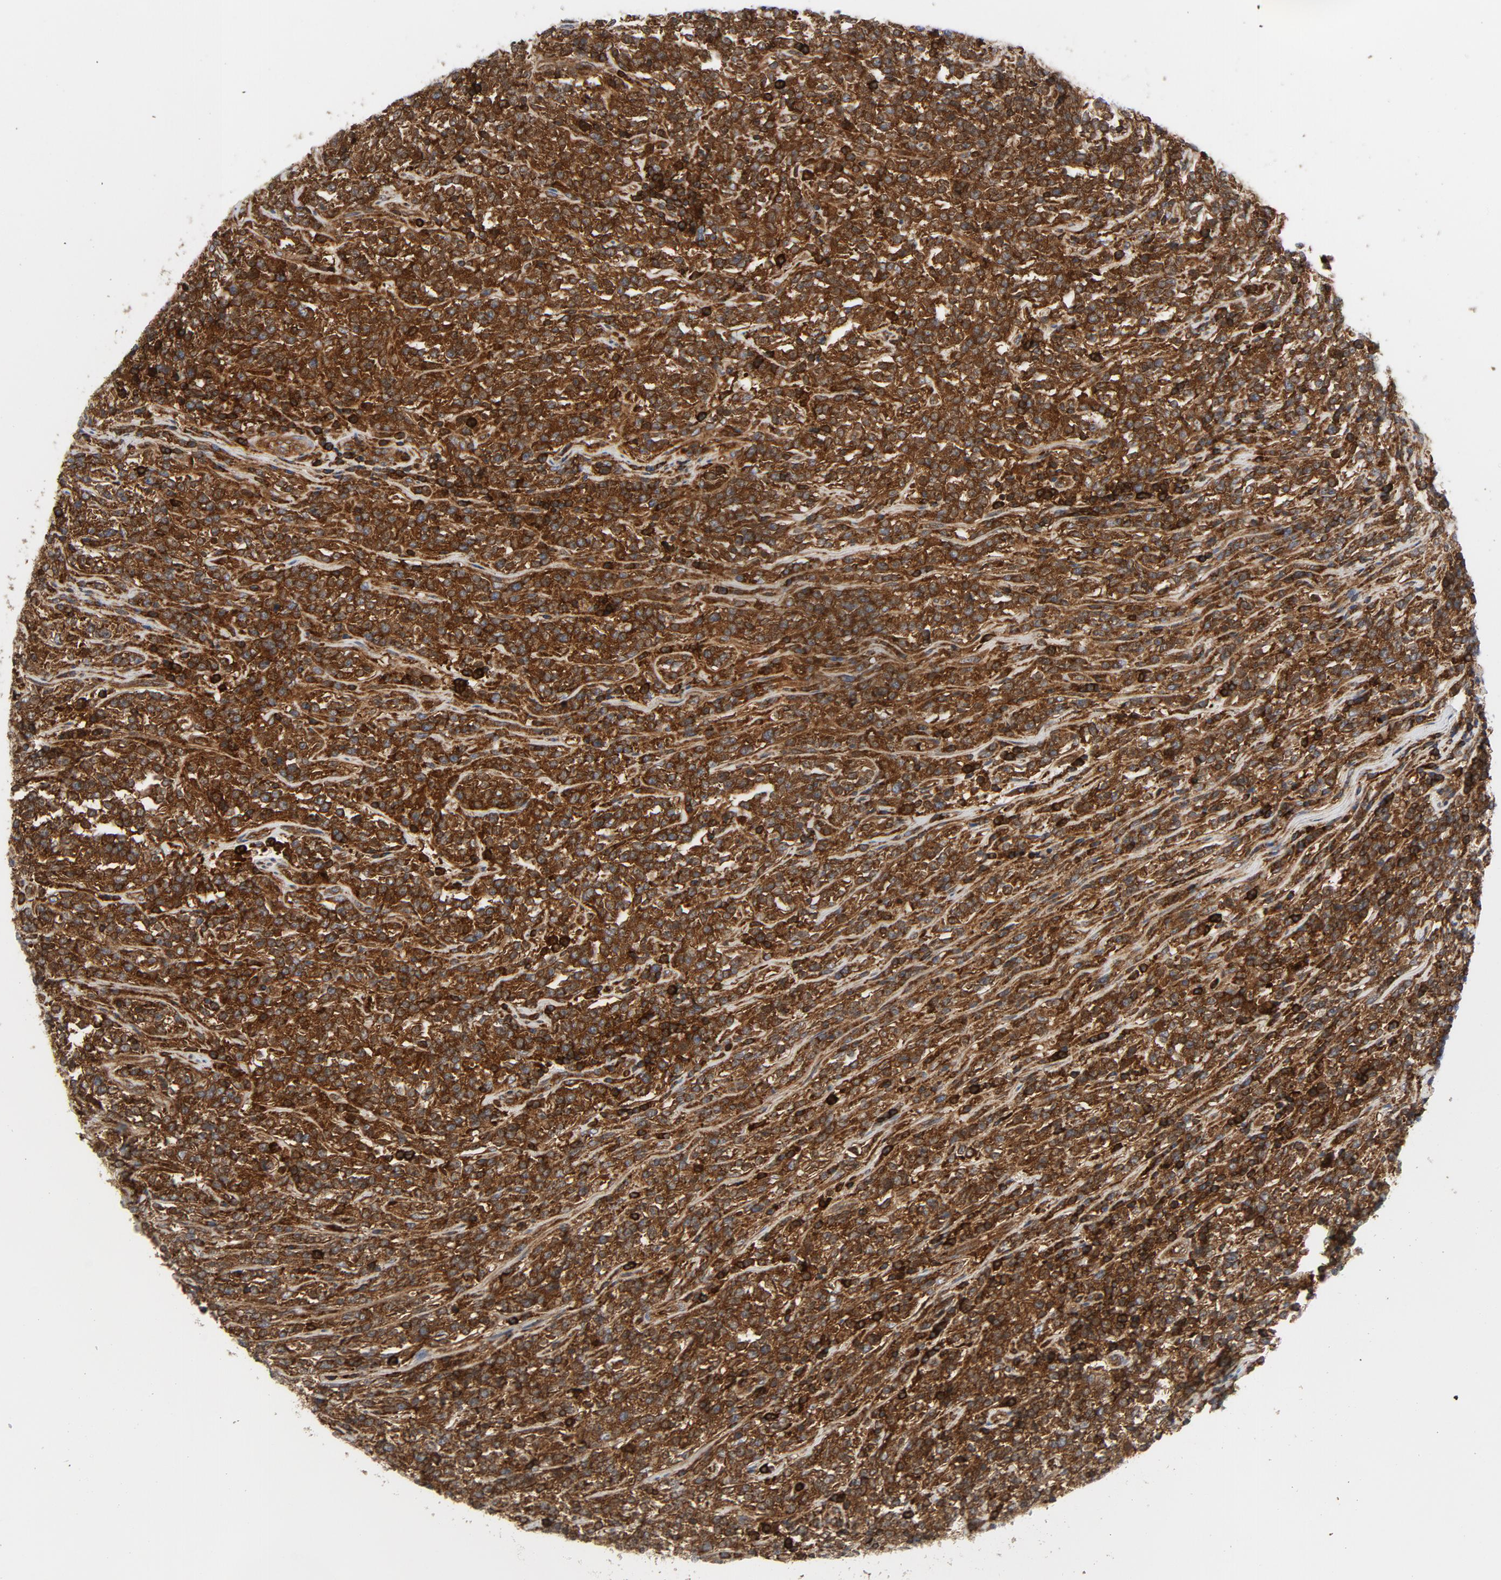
{"staining": {"intensity": "strong", "quantity": ">75%", "location": "cytoplasmic/membranous"}, "tissue": "lymphoma", "cell_type": "Tumor cells", "image_type": "cancer", "snomed": [{"axis": "morphology", "description": "Malignant lymphoma, non-Hodgkin's type, High grade"}, {"axis": "topography", "description": "Soft tissue"}], "caption": "Protein staining of high-grade malignant lymphoma, non-Hodgkin's type tissue reveals strong cytoplasmic/membranous expression in about >75% of tumor cells.", "gene": "YES1", "patient": {"sex": "male", "age": 18}}